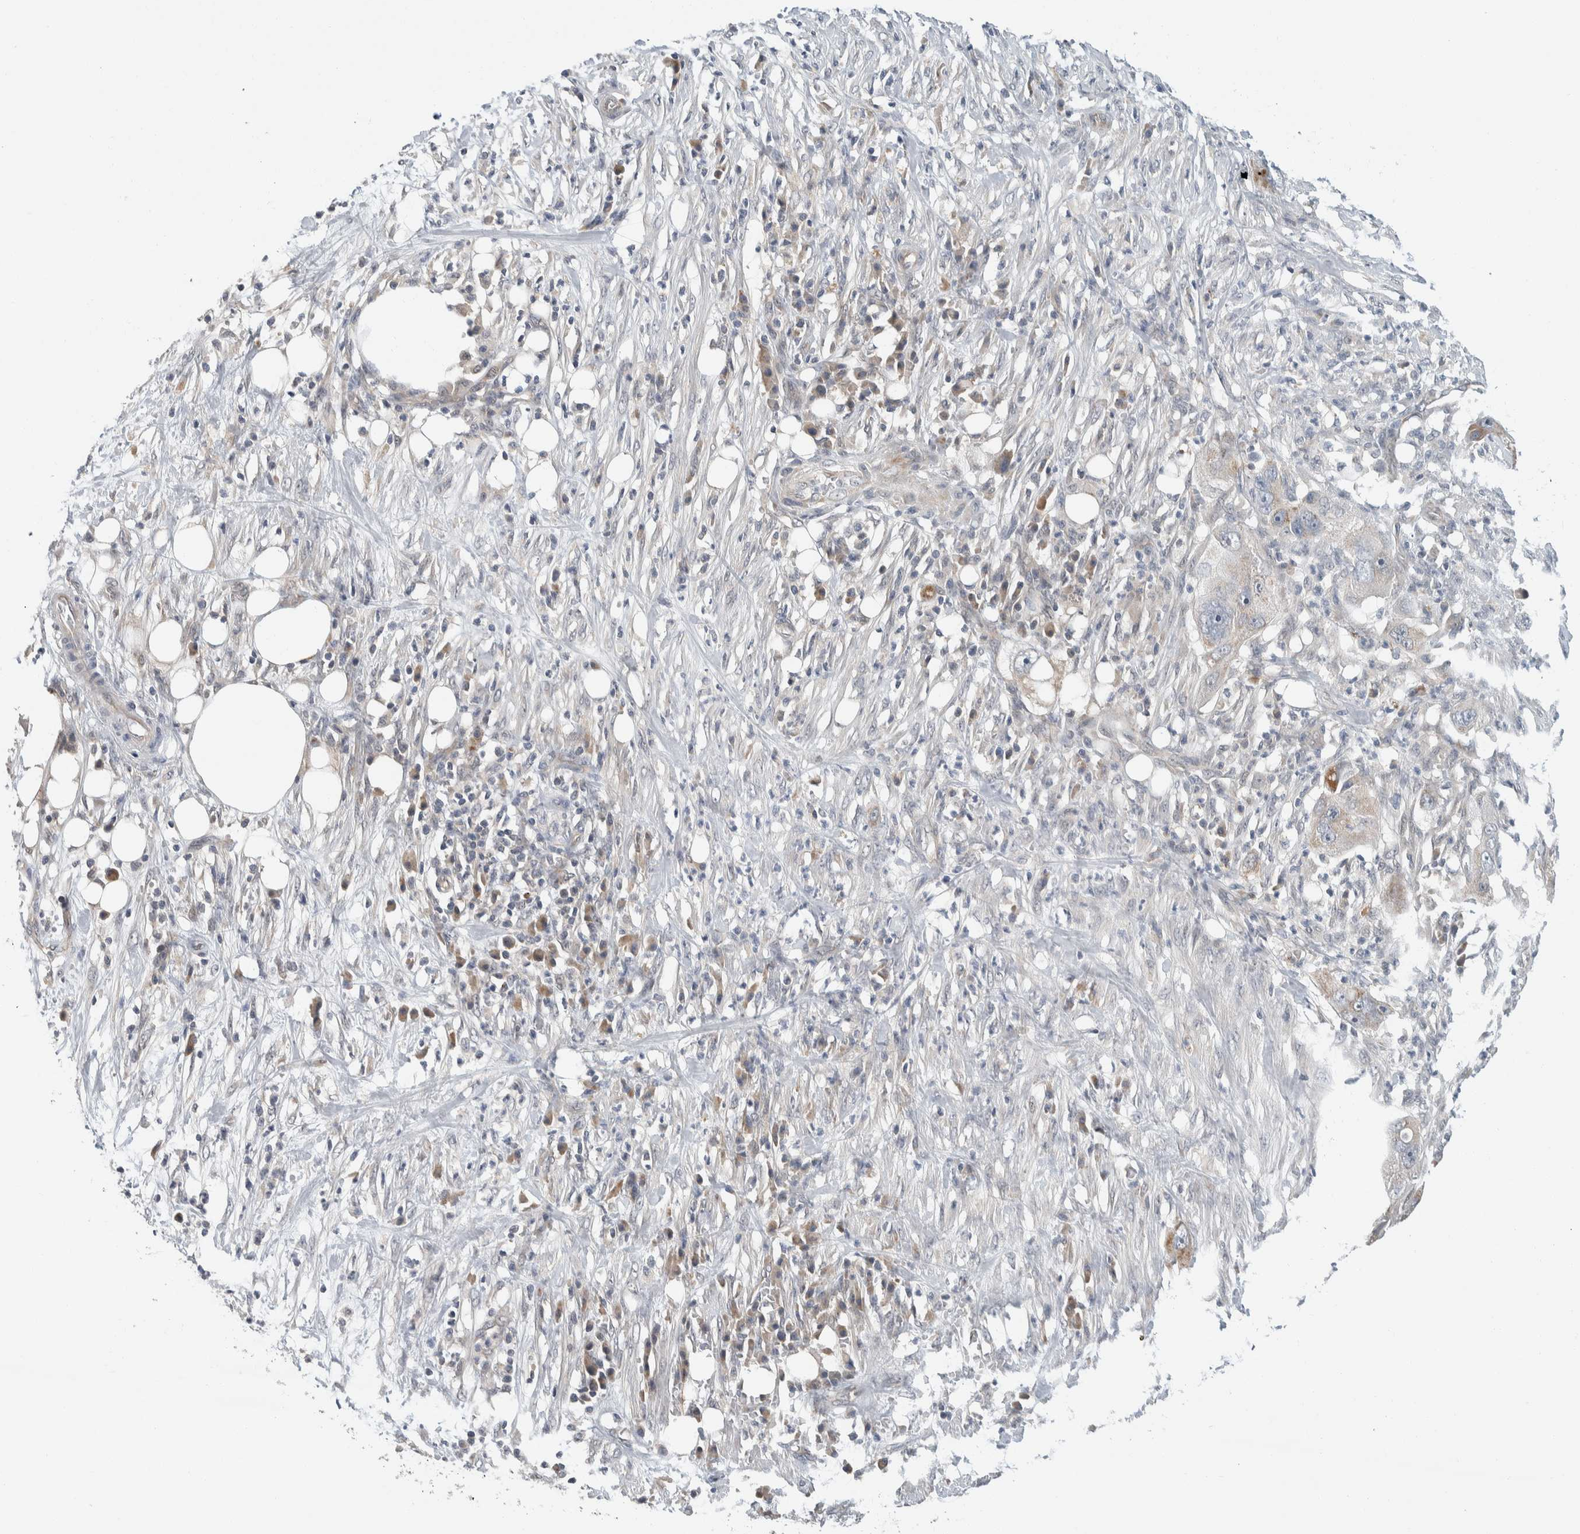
{"staining": {"intensity": "weak", "quantity": "25%-75%", "location": "cytoplasmic/membranous"}, "tissue": "pancreatic cancer", "cell_type": "Tumor cells", "image_type": "cancer", "snomed": [{"axis": "morphology", "description": "Adenocarcinoma, NOS"}, {"axis": "topography", "description": "Pancreas"}], "caption": "Brown immunohistochemical staining in pancreatic adenocarcinoma exhibits weak cytoplasmic/membranous expression in approximately 25%-75% of tumor cells. Ihc stains the protein in brown and the nuclei are stained blue.", "gene": "SHPK", "patient": {"sex": "female", "age": 78}}